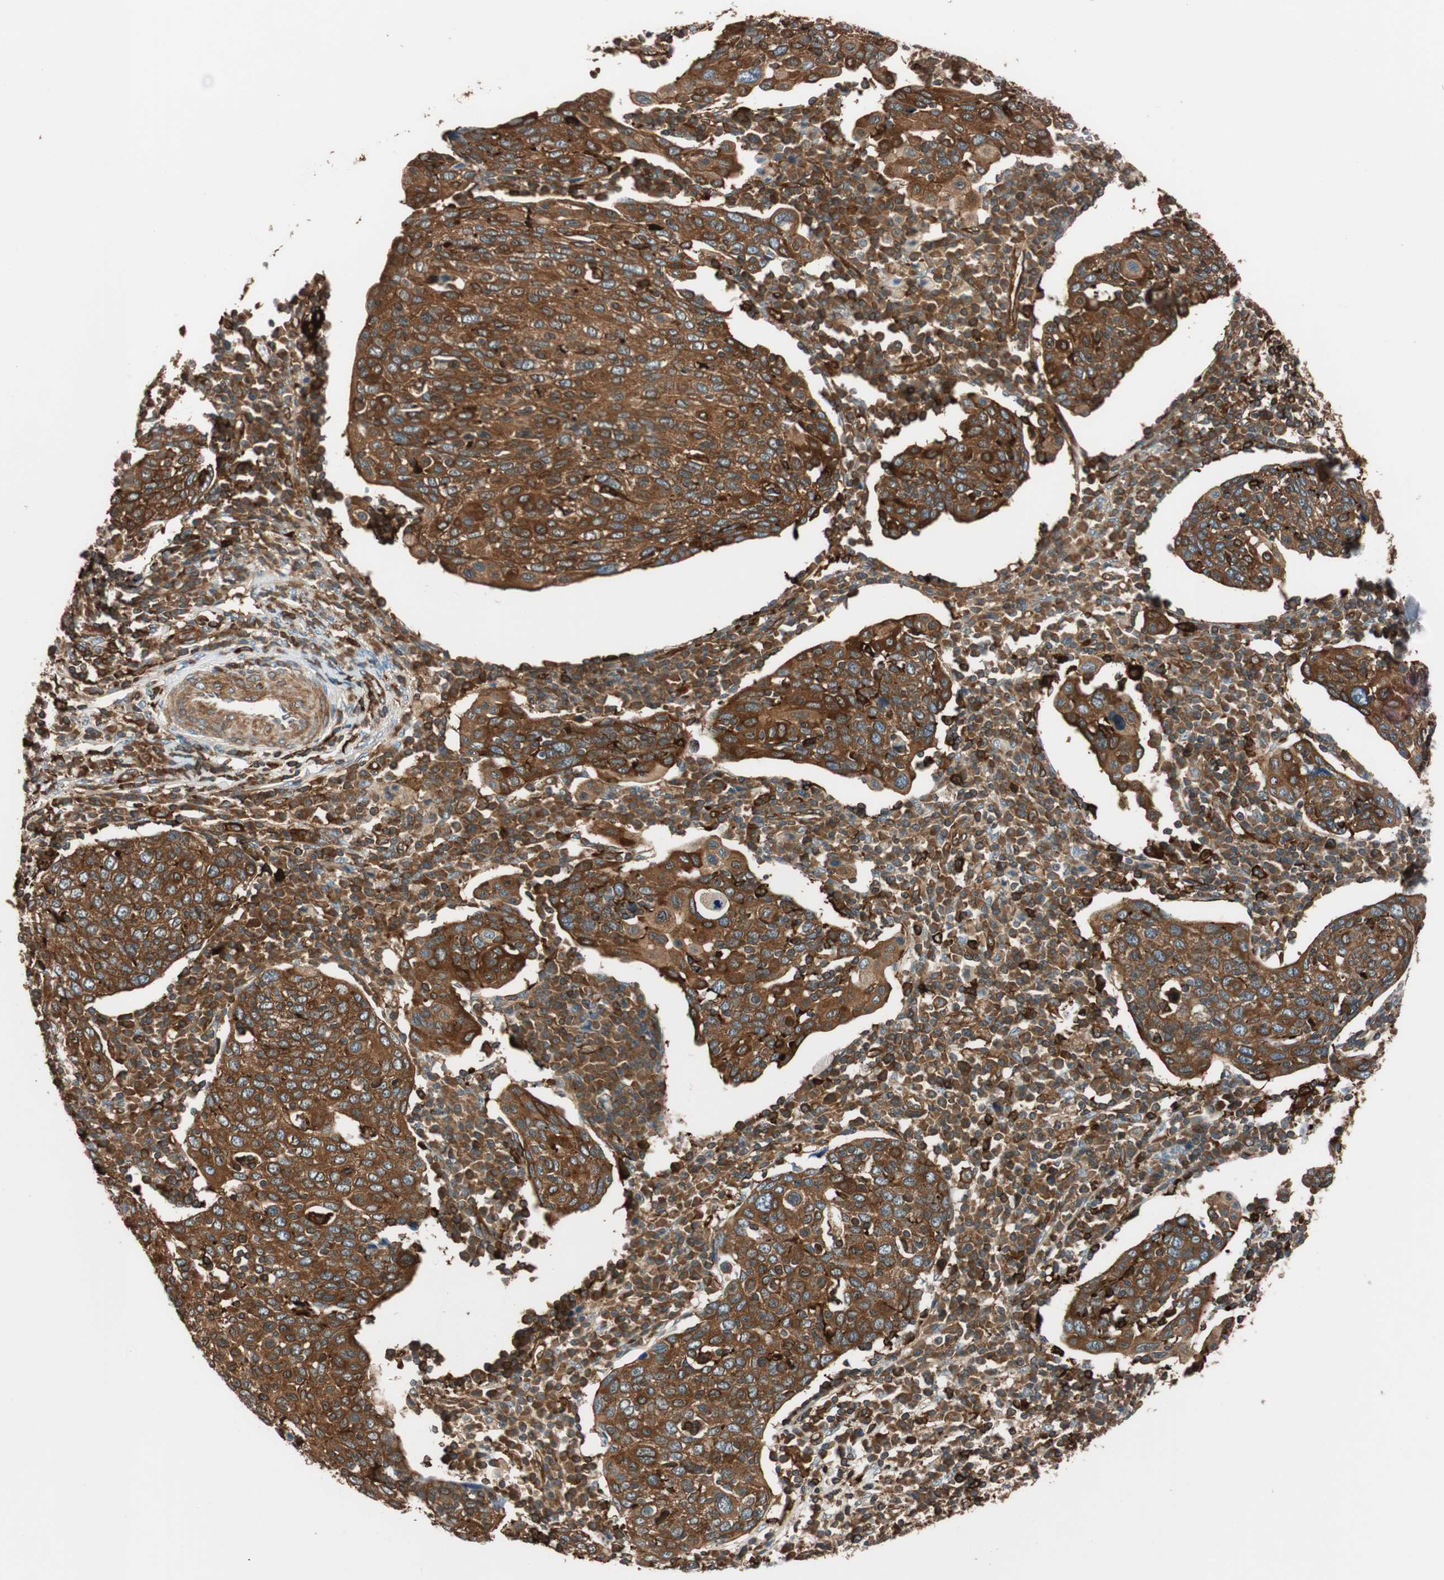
{"staining": {"intensity": "strong", "quantity": ">75%", "location": "cytoplasmic/membranous"}, "tissue": "cervical cancer", "cell_type": "Tumor cells", "image_type": "cancer", "snomed": [{"axis": "morphology", "description": "Squamous cell carcinoma, NOS"}, {"axis": "topography", "description": "Cervix"}], "caption": "A photomicrograph showing strong cytoplasmic/membranous staining in approximately >75% of tumor cells in cervical cancer, as visualized by brown immunohistochemical staining.", "gene": "VASP", "patient": {"sex": "female", "age": 40}}